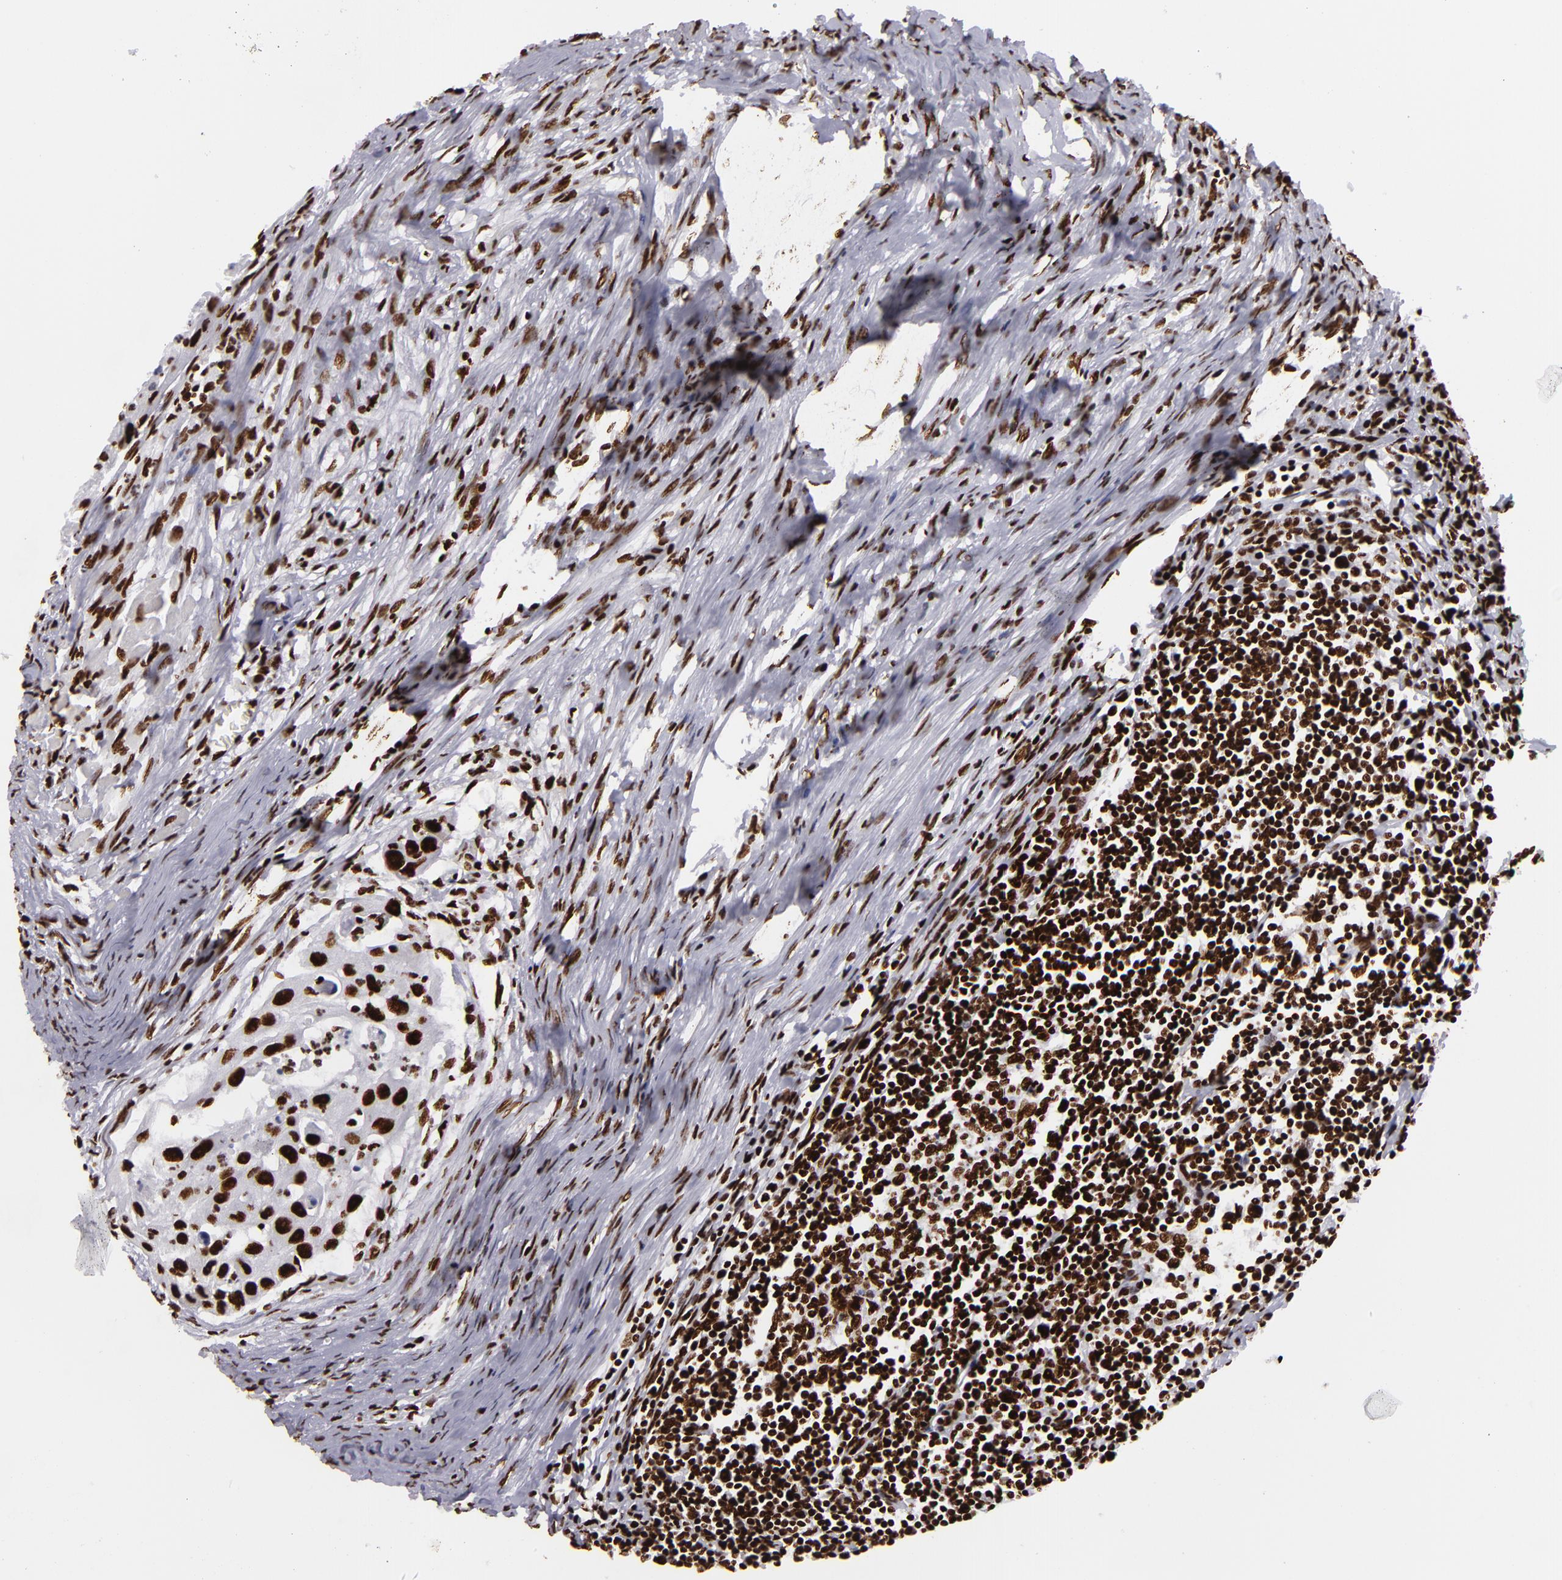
{"staining": {"intensity": "strong", "quantity": ">75%", "location": "nuclear"}, "tissue": "head and neck cancer", "cell_type": "Tumor cells", "image_type": "cancer", "snomed": [{"axis": "morphology", "description": "Squamous cell carcinoma, NOS"}, {"axis": "topography", "description": "Head-Neck"}], "caption": "Head and neck cancer (squamous cell carcinoma) stained with DAB (3,3'-diaminobenzidine) immunohistochemistry (IHC) demonstrates high levels of strong nuclear positivity in about >75% of tumor cells.", "gene": "SAFB", "patient": {"sex": "male", "age": 64}}